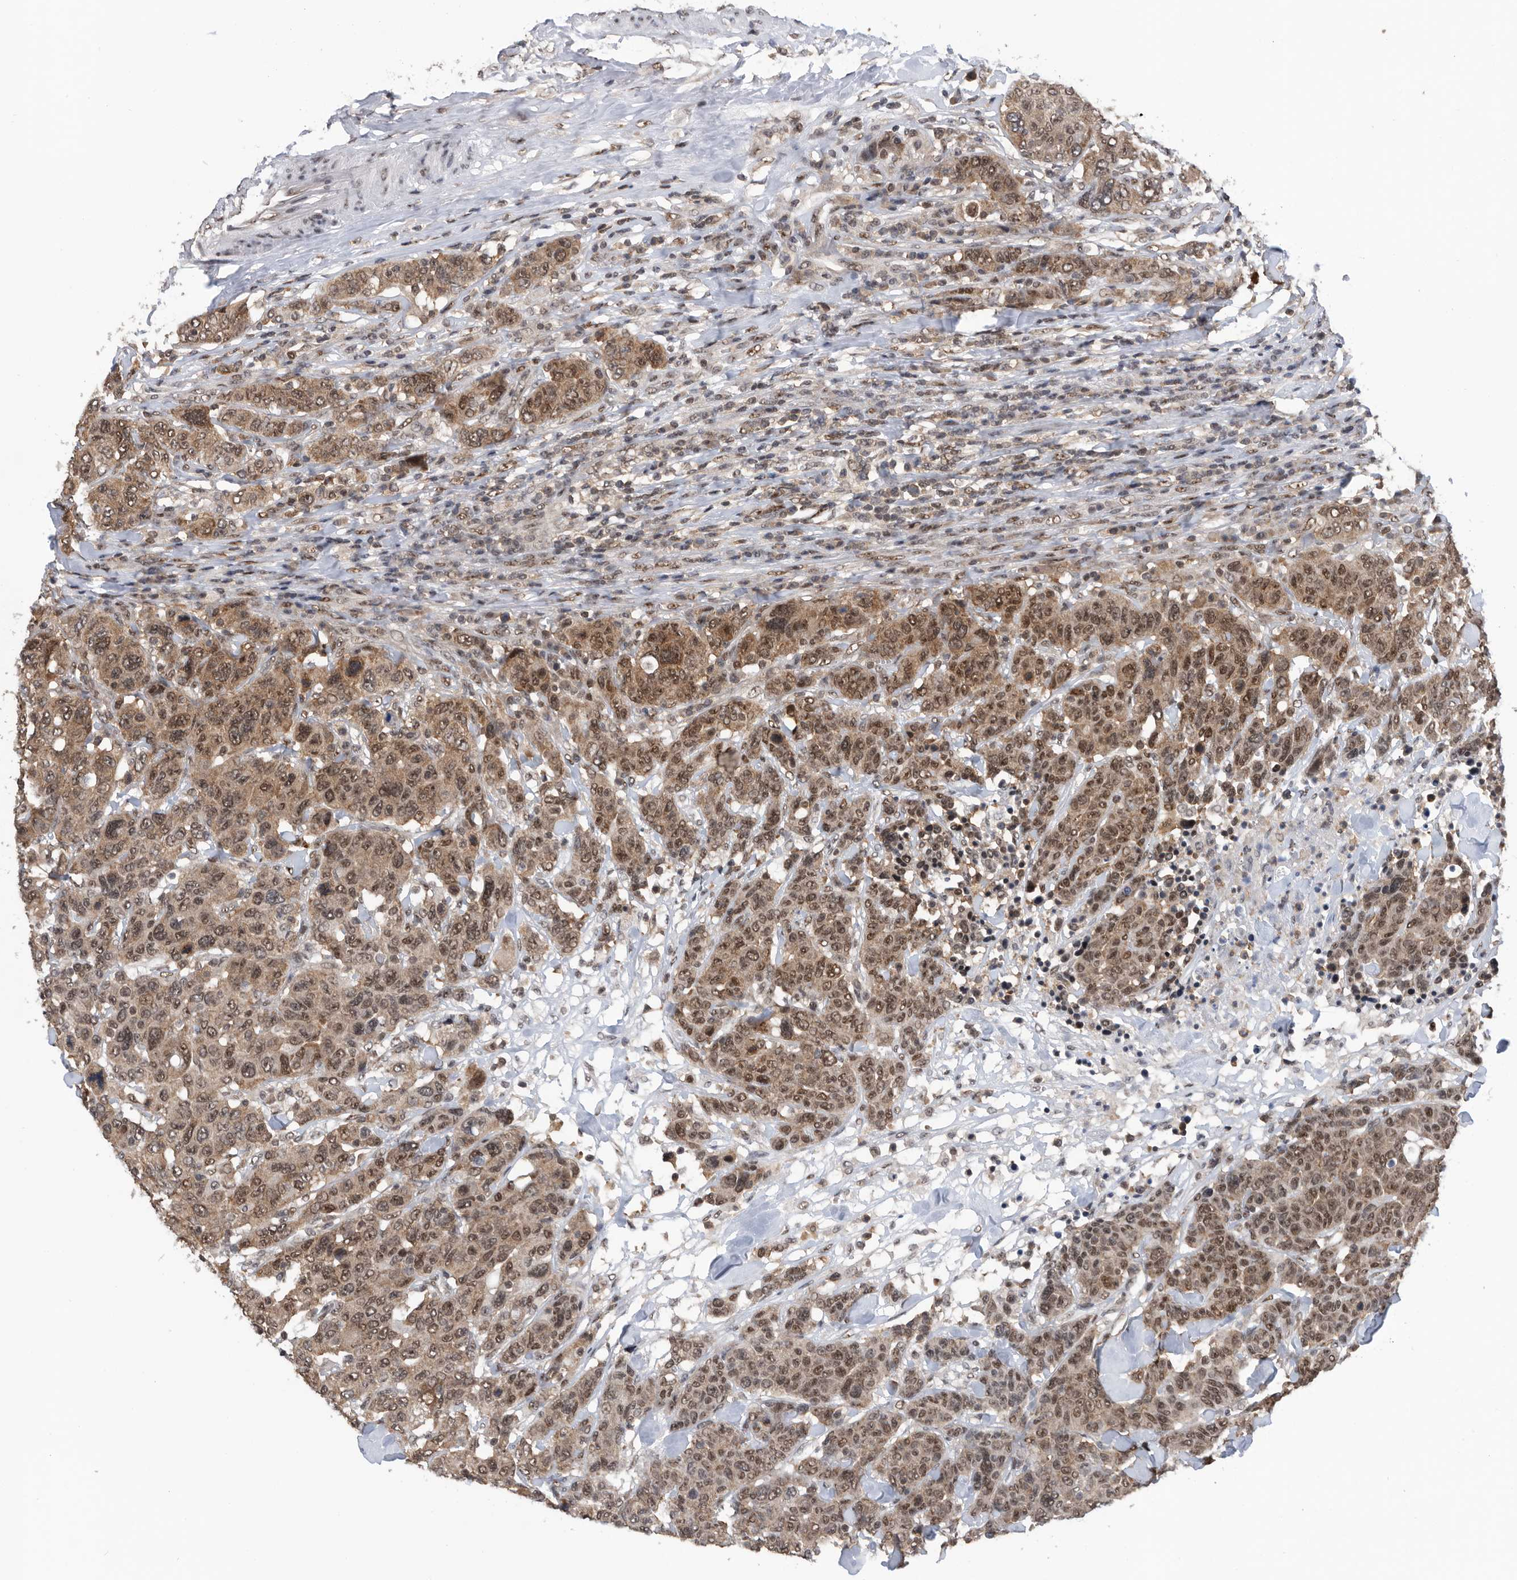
{"staining": {"intensity": "moderate", "quantity": ">75%", "location": "cytoplasmic/membranous,nuclear"}, "tissue": "breast cancer", "cell_type": "Tumor cells", "image_type": "cancer", "snomed": [{"axis": "morphology", "description": "Duct carcinoma"}, {"axis": "topography", "description": "Breast"}], "caption": "DAB (3,3'-diaminobenzidine) immunohistochemical staining of breast infiltrating ductal carcinoma reveals moderate cytoplasmic/membranous and nuclear protein expression in approximately >75% of tumor cells. (Brightfield microscopy of DAB IHC at high magnification).", "gene": "ZNF260", "patient": {"sex": "female", "age": 37}}